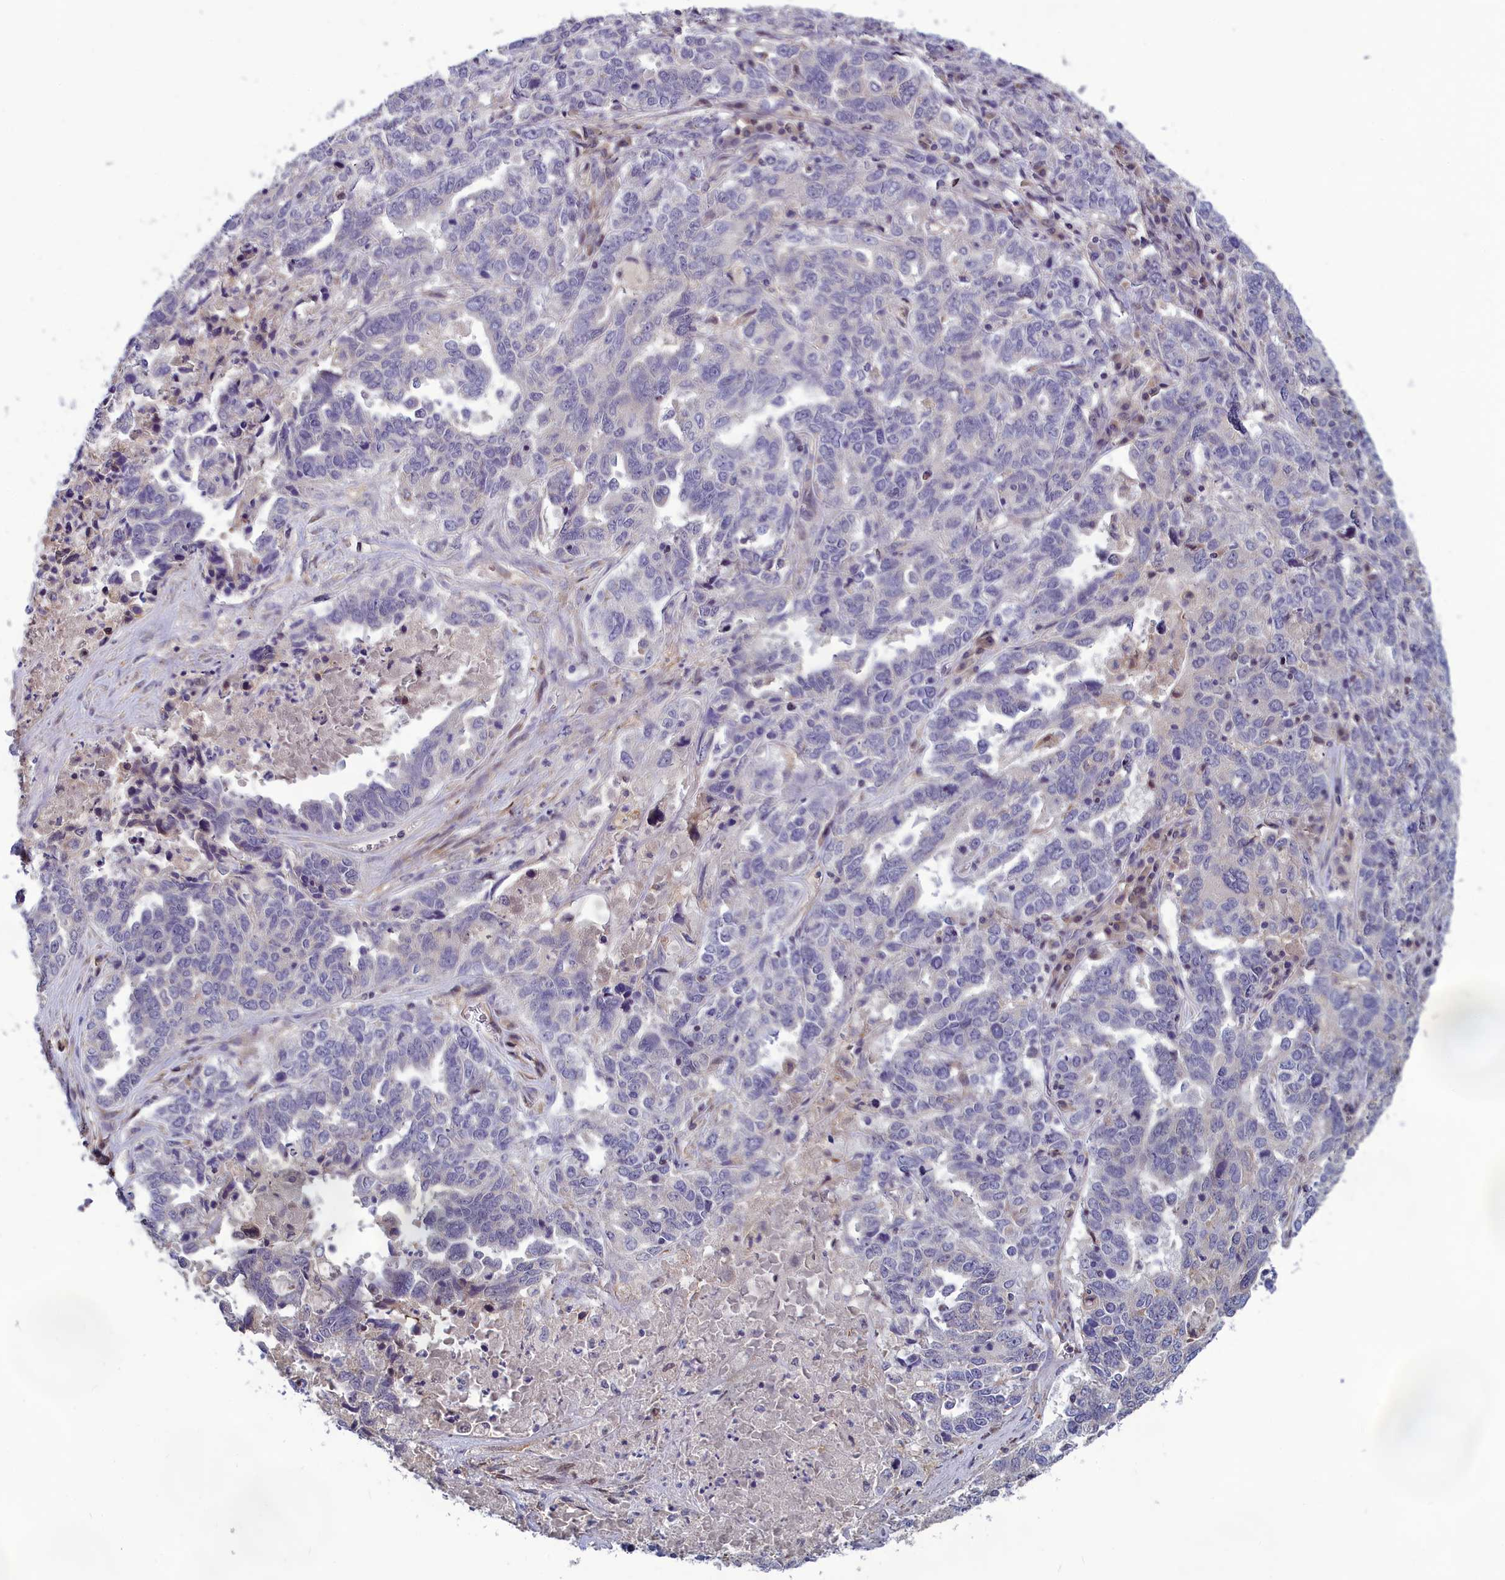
{"staining": {"intensity": "negative", "quantity": "none", "location": "none"}, "tissue": "ovarian cancer", "cell_type": "Tumor cells", "image_type": "cancer", "snomed": [{"axis": "morphology", "description": "Carcinoma, endometroid"}, {"axis": "topography", "description": "Ovary"}], "caption": "Protein analysis of ovarian cancer (endometroid carcinoma) demonstrates no significant expression in tumor cells.", "gene": "HECA", "patient": {"sex": "female", "age": 62}}